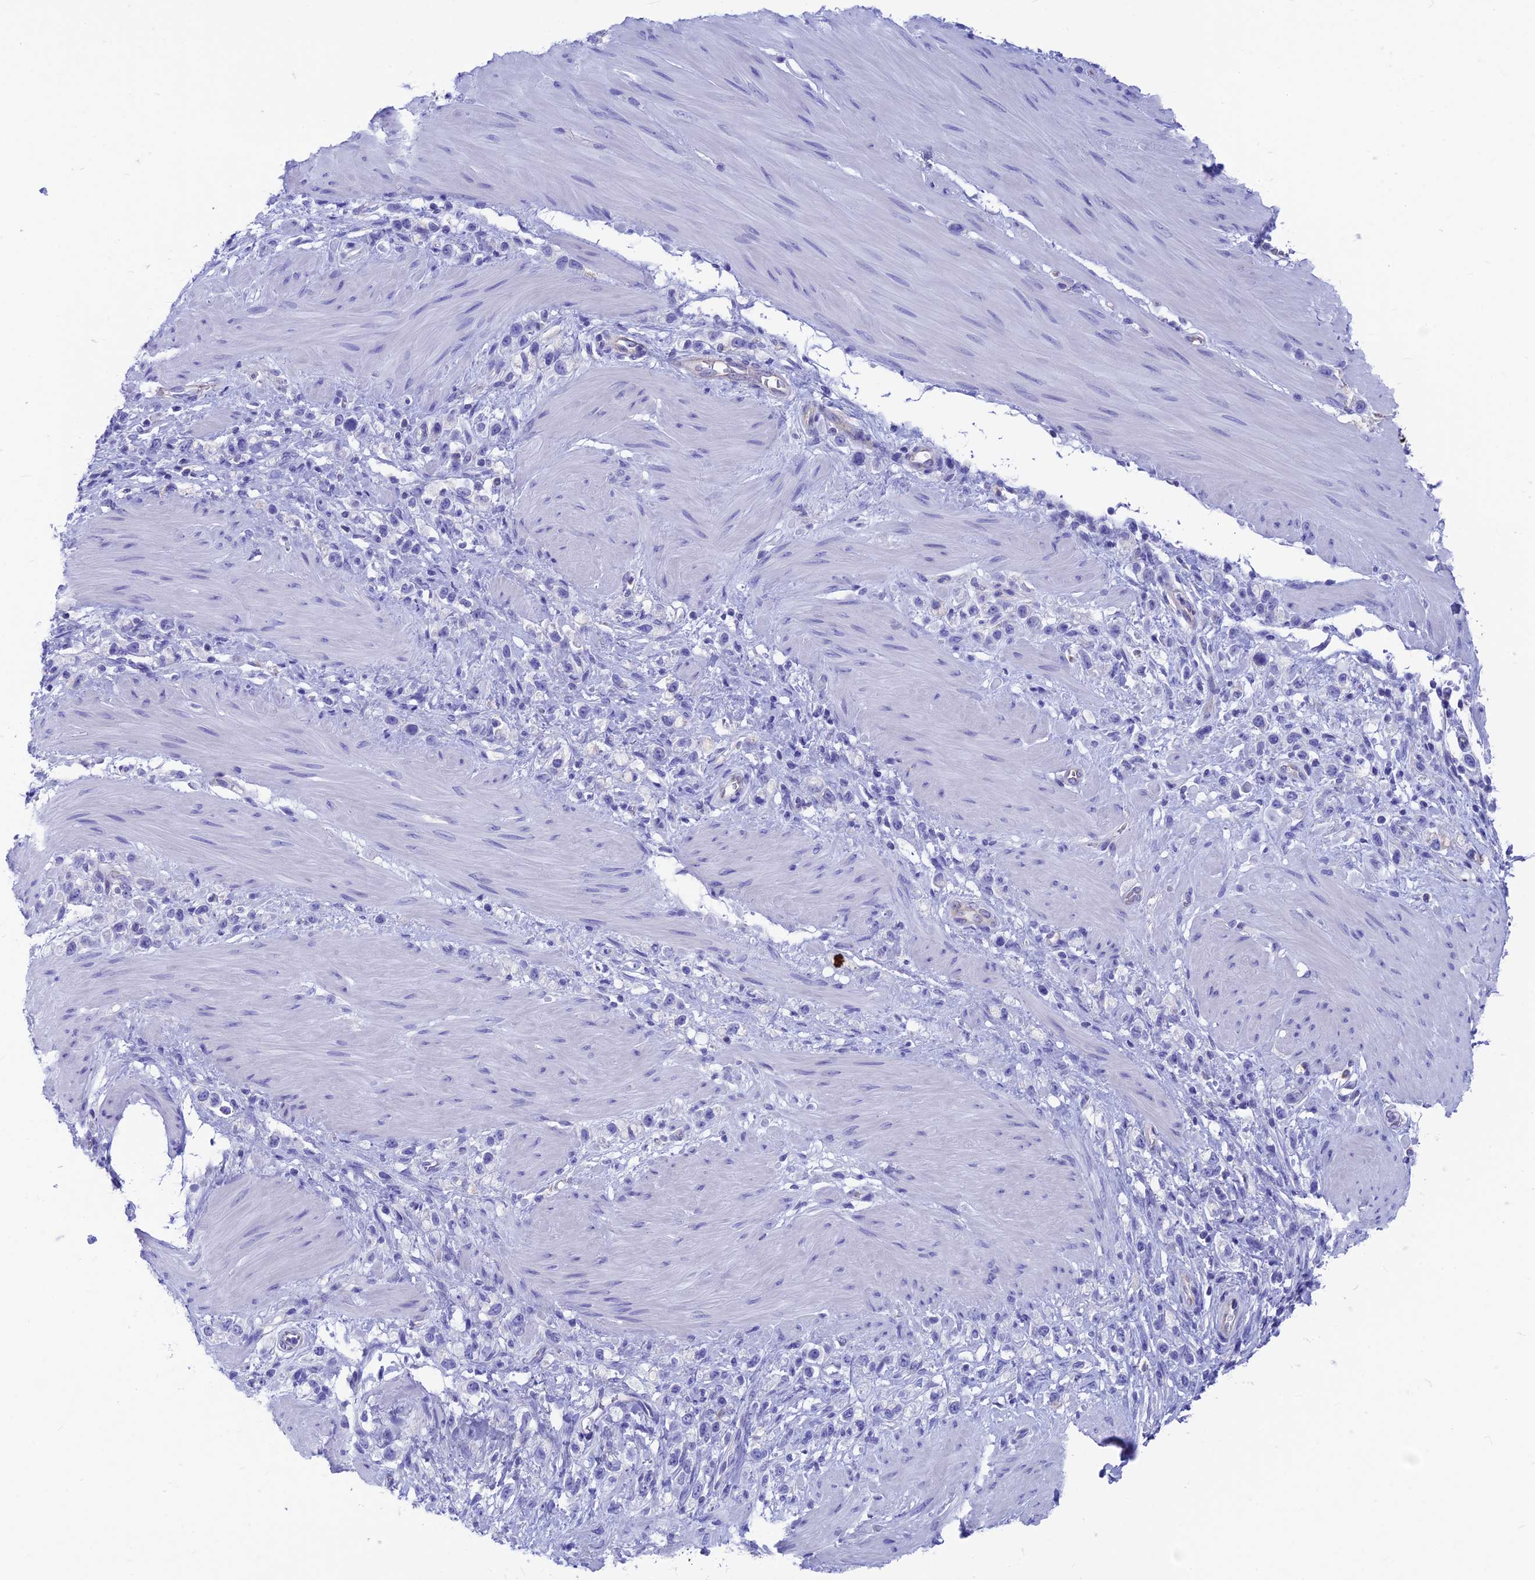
{"staining": {"intensity": "negative", "quantity": "none", "location": "none"}, "tissue": "stomach cancer", "cell_type": "Tumor cells", "image_type": "cancer", "snomed": [{"axis": "morphology", "description": "Adenocarcinoma, NOS"}, {"axis": "topography", "description": "Stomach"}], "caption": "Adenocarcinoma (stomach) was stained to show a protein in brown. There is no significant staining in tumor cells.", "gene": "GNGT2", "patient": {"sex": "female", "age": 65}}